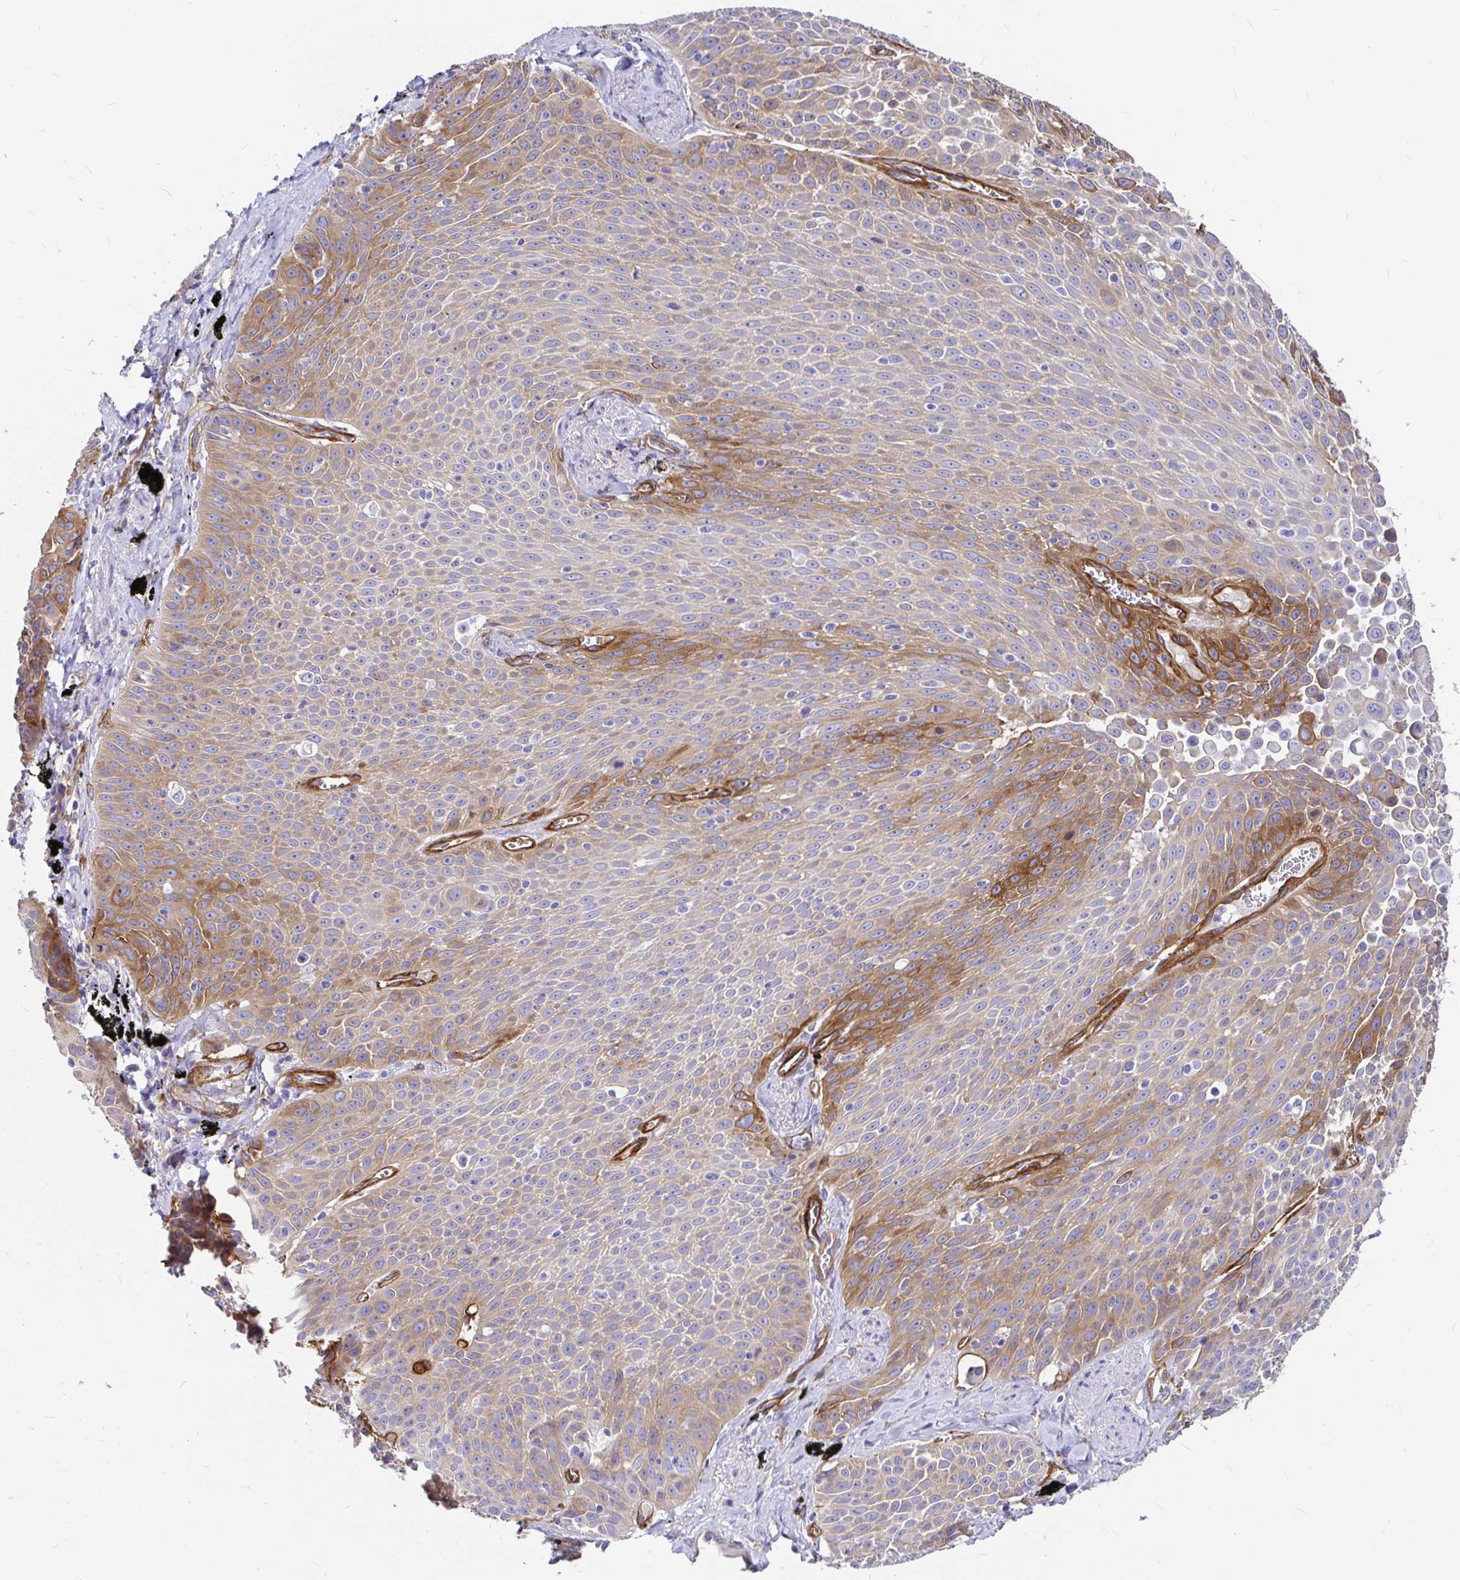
{"staining": {"intensity": "moderate", "quantity": "25%-75%", "location": "cytoplasmic/membranous"}, "tissue": "lung cancer", "cell_type": "Tumor cells", "image_type": "cancer", "snomed": [{"axis": "morphology", "description": "Squamous cell carcinoma, NOS"}, {"axis": "morphology", "description": "Squamous cell carcinoma, metastatic, NOS"}, {"axis": "topography", "description": "Lymph node"}, {"axis": "topography", "description": "Lung"}], "caption": "Protein expression analysis of metastatic squamous cell carcinoma (lung) exhibits moderate cytoplasmic/membranous staining in approximately 25%-75% of tumor cells.", "gene": "MYO1B", "patient": {"sex": "female", "age": 62}}